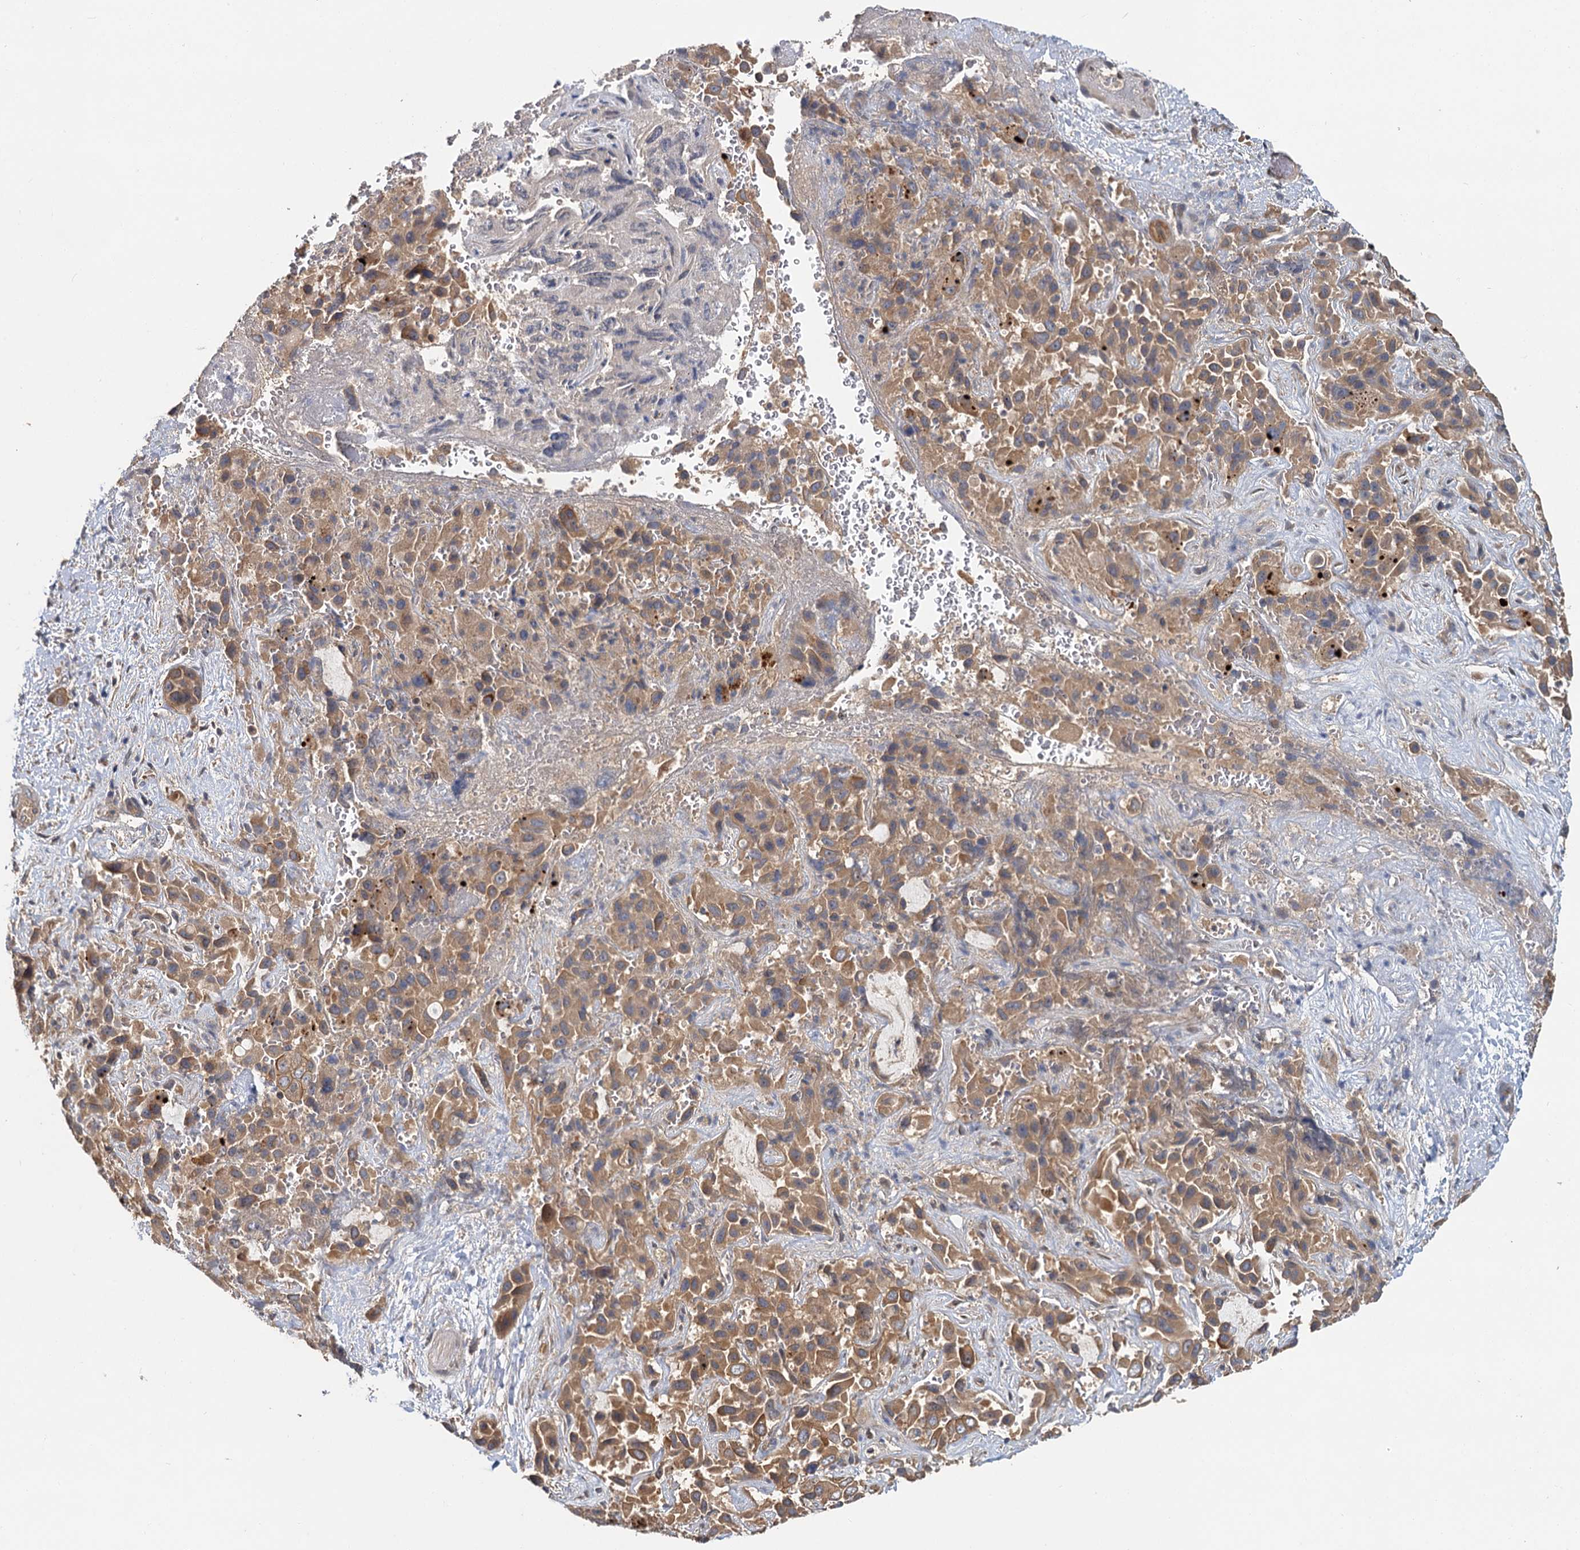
{"staining": {"intensity": "moderate", "quantity": ">75%", "location": "cytoplasmic/membranous"}, "tissue": "liver cancer", "cell_type": "Tumor cells", "image_type": "cancer", "snomed": [{"axis": "morphology", "description": "Cholangiocarcinoma"}, {"axis": "topography", "description": "Liver"}], "caption": "Immunohistochemical staining of human cholangiocarcinoma (liver) exhibits medium levels of moderate cytoplasmic/membranous protein positivity in approximately >75% of tumor cells. Using DAB (3,3'-diaminobenzidine) (brown) and hematoxylin (blue) stains, captured at high magnification using brightfield microscopy.", "gene": "ZNF324", "patient": {"sex": "female", "age": 52}}